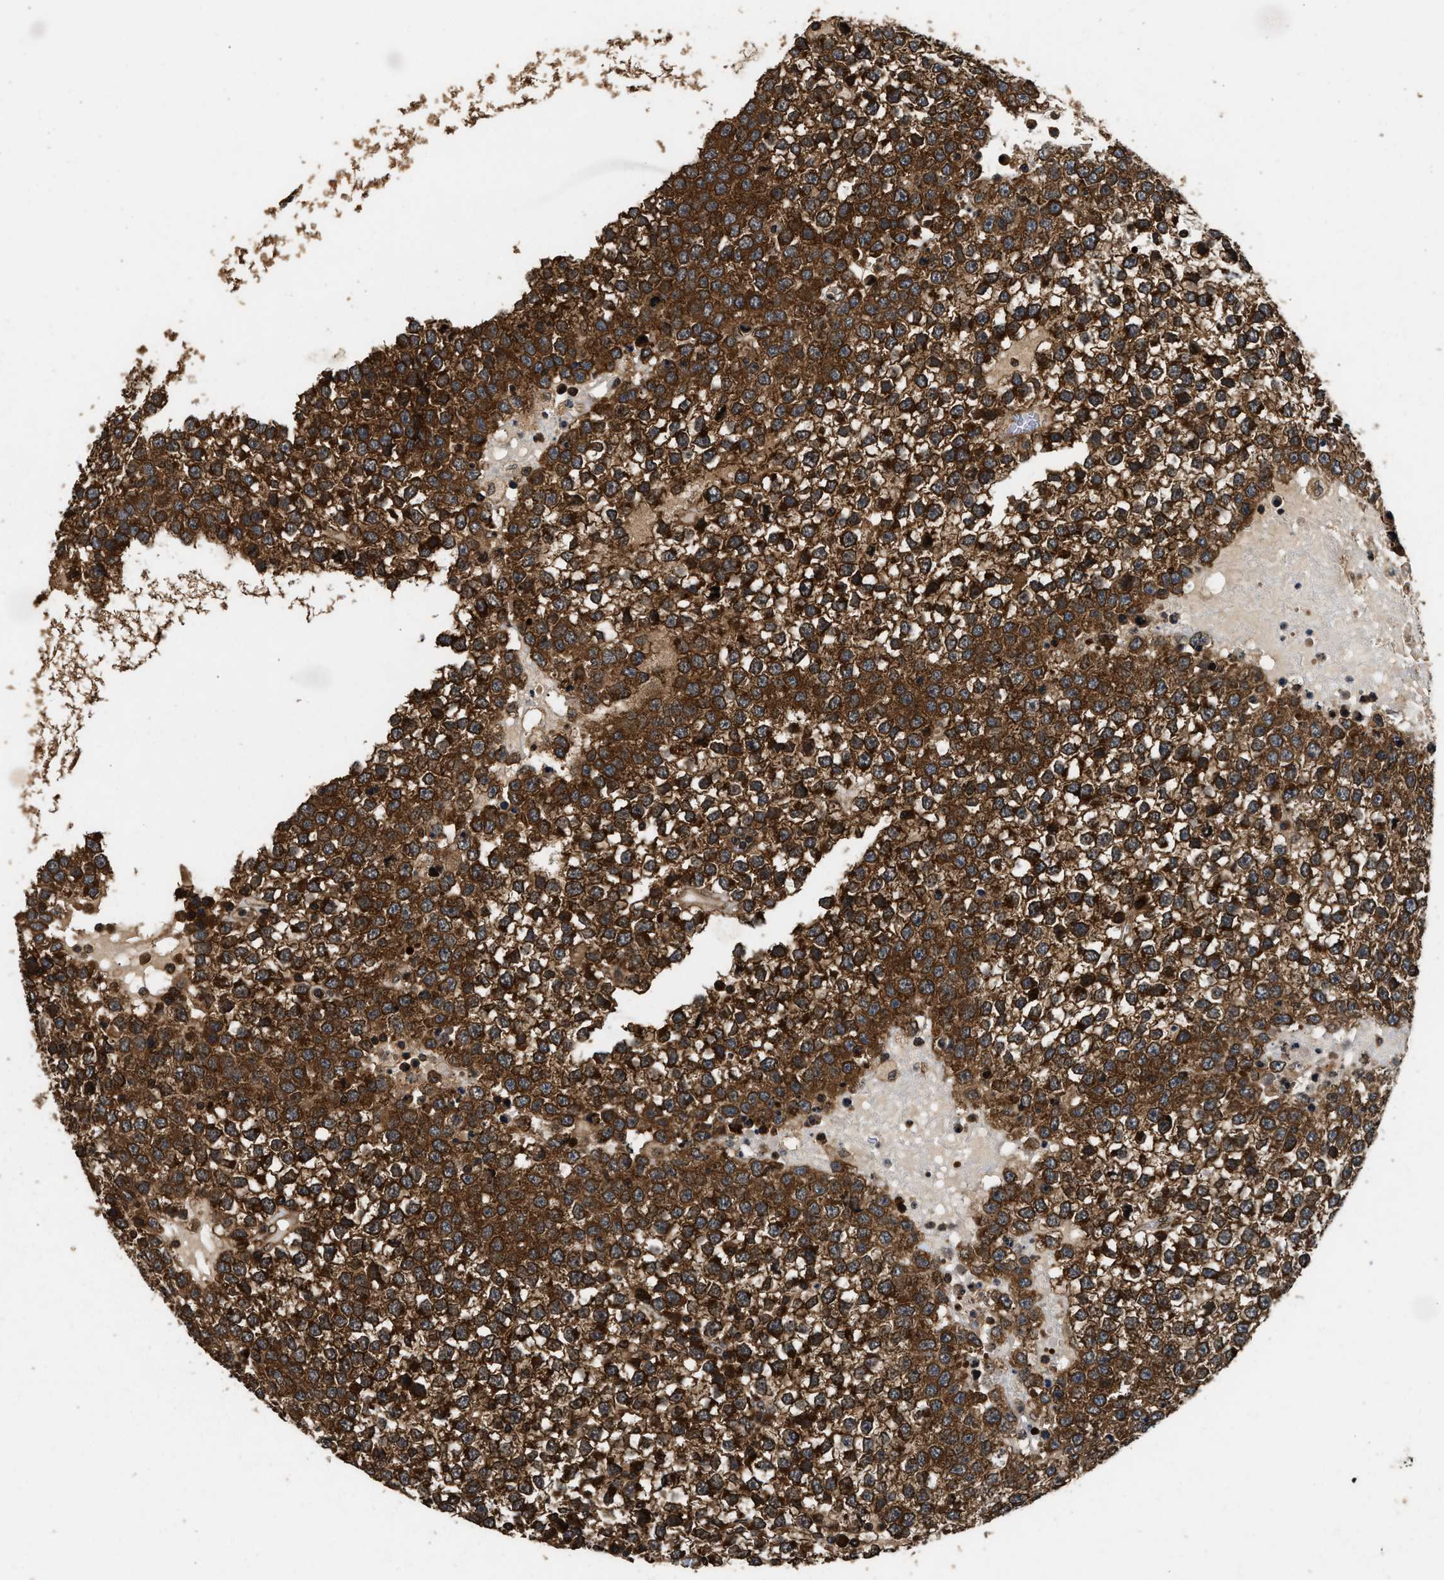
{"staining": {"intensity": "strong", "quantity": ">75%", "location": "cytoplasmic/membranous"}, "tissue": "testis cancer", "cell_type": "Tumor cells", "image_type": "cancer", "snomed": [{"axis": "morphology", "description": "Seminoma, NOS"}, {"axis": "topography", "description": "Testis"}], "caption": "Immunohistochemical staining of testis cancer (seminoma) shows high levels of strong cytoplasmic/membranous protein positivity in approximately >75% of tumor cells.", "gene": "DNAJC2", "patient": {"sex": "male", "age": 65}}